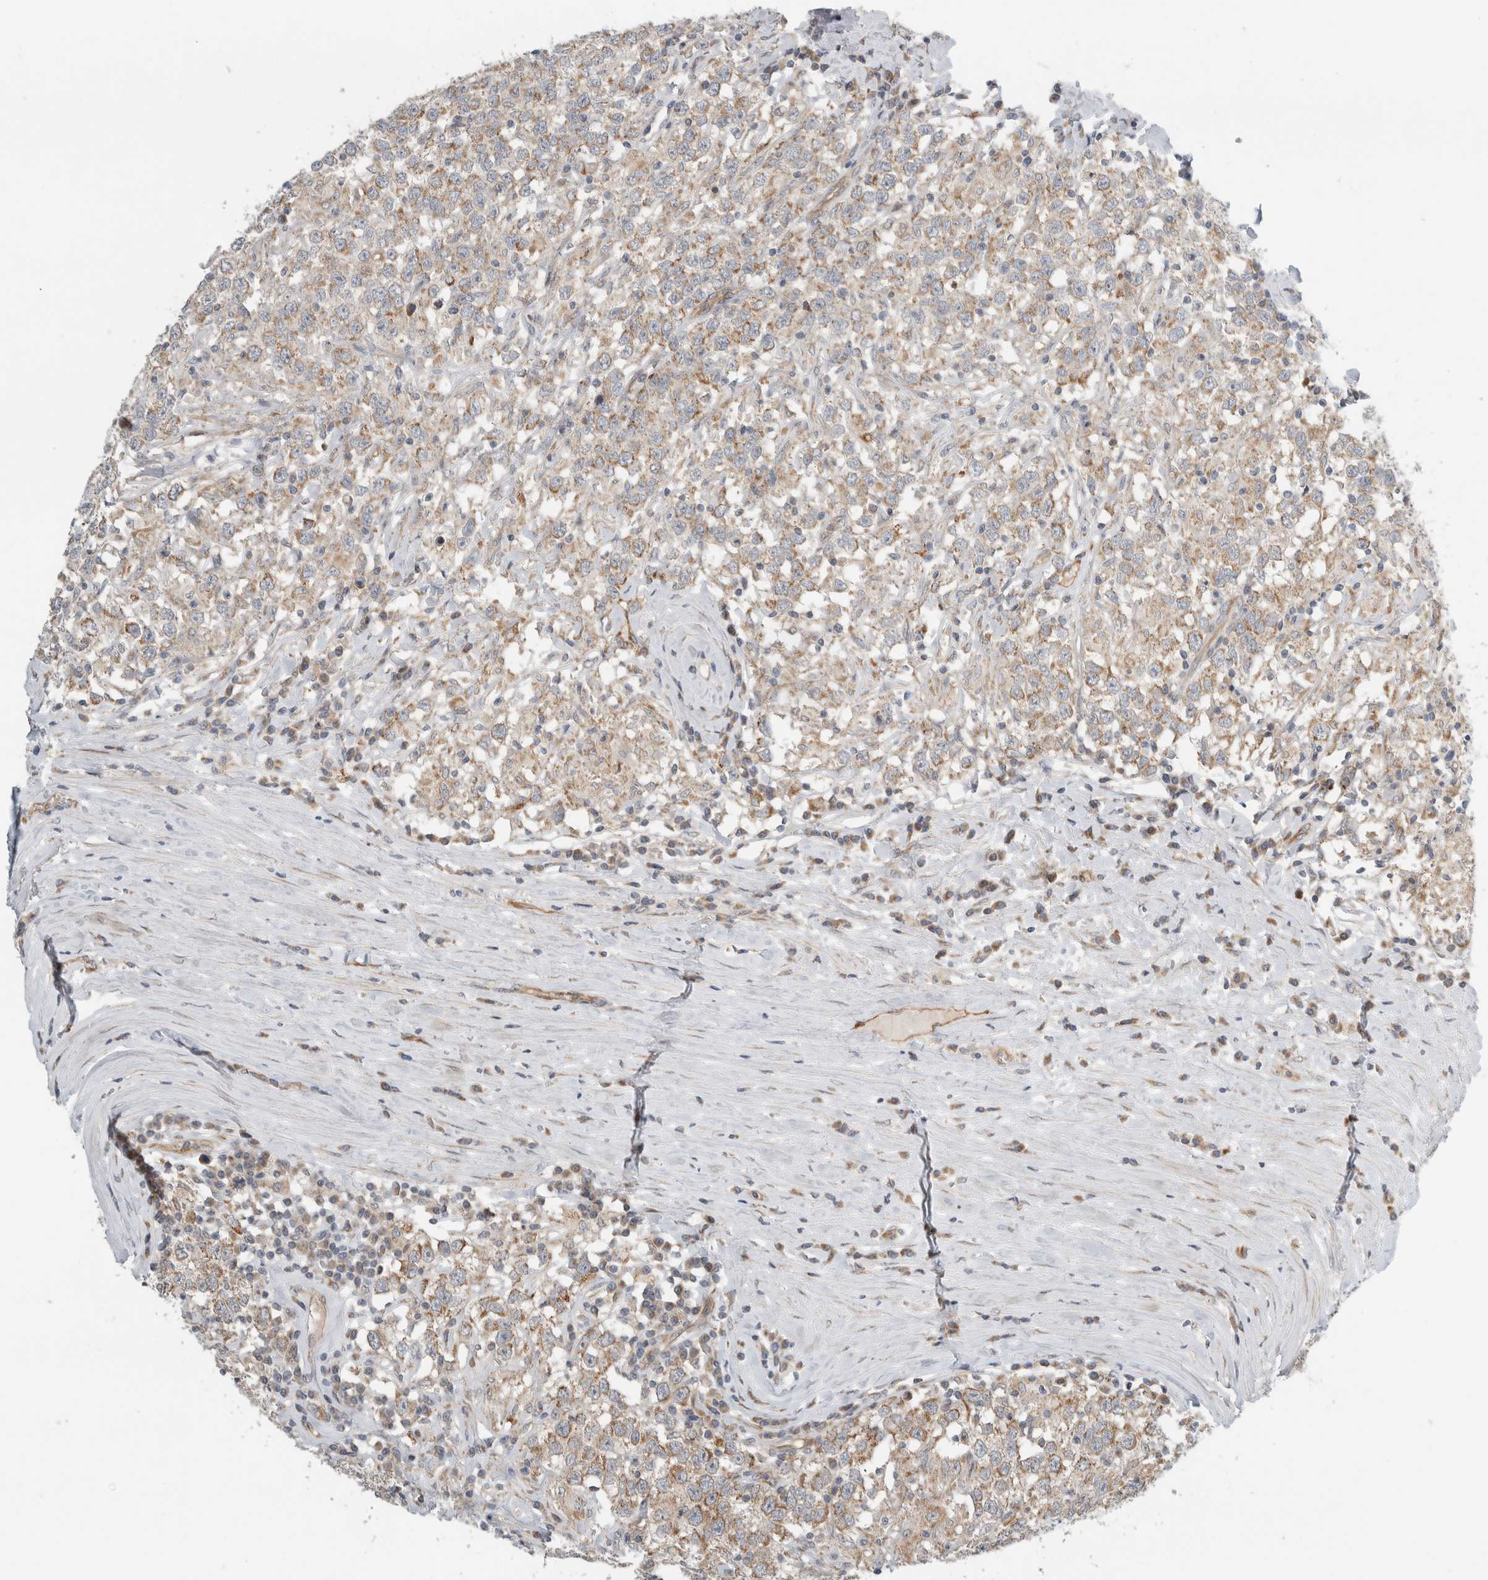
{"staining": {"intensity": "moderate", "quantity": ">75%", "location": "cytoplasmic/membranous"}, "tissue": "testis cancer", "cell_type": "Tumor cells", "image_type": "cancer", "snomed": [{"axis": "morphology", "description": "Seminoma, NOS"}, {"axis": "topography", "description": "Testis"}], "caption": "Immunohistochemical staining of testis seminoma demonstrates moderate cytoplasmic/membranous protein staining in about >75% of tumor cells.", "gene": "KPNA5", "patient": {"sex": "male", "age": 41}}